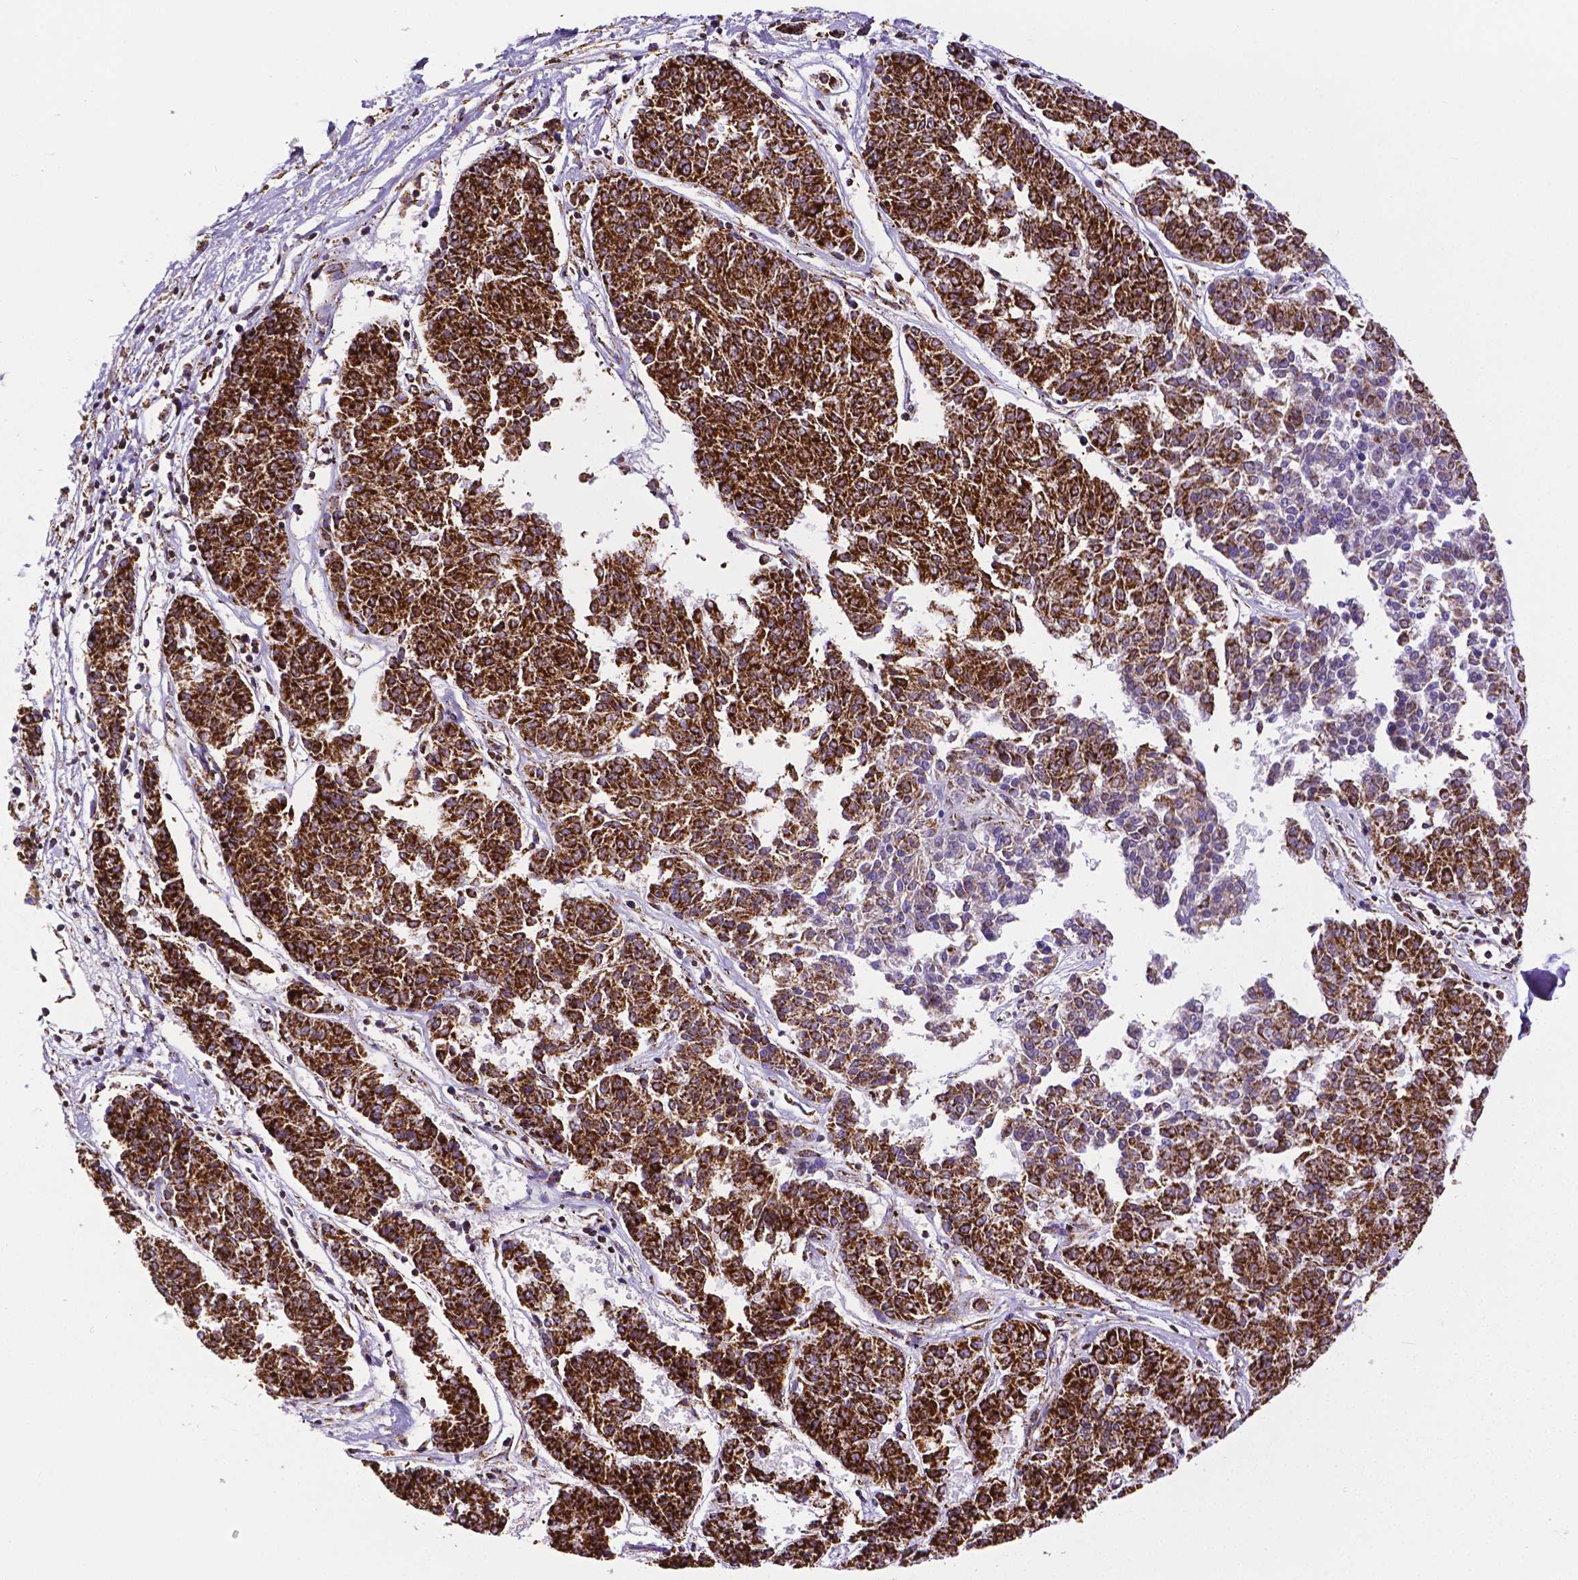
{"staining": {"intensity": "strong", "quantity": ">75%", "location": "cytoplasmic/membranous"}, "tissue": "melanoma", "cell_type": "Tumor cells", "image_type": "cancer", "snomed": [{"axis": "morphology", "description": "Malignant melanoma, NOS"}, {"axis": "topography", "description": "Skin"}], "caption": "Immunohistochemistry (IHC) of melanoma displays high levels of strong cytoplasmic/membranous staining in about >75% of tumor cells. (Stains: DAB in brown, nuclei in blue, Microscopy: brightfield microscopy at high magnification).", "gene": "MACC1", "patient": {"sex": "female", "age": 72}}